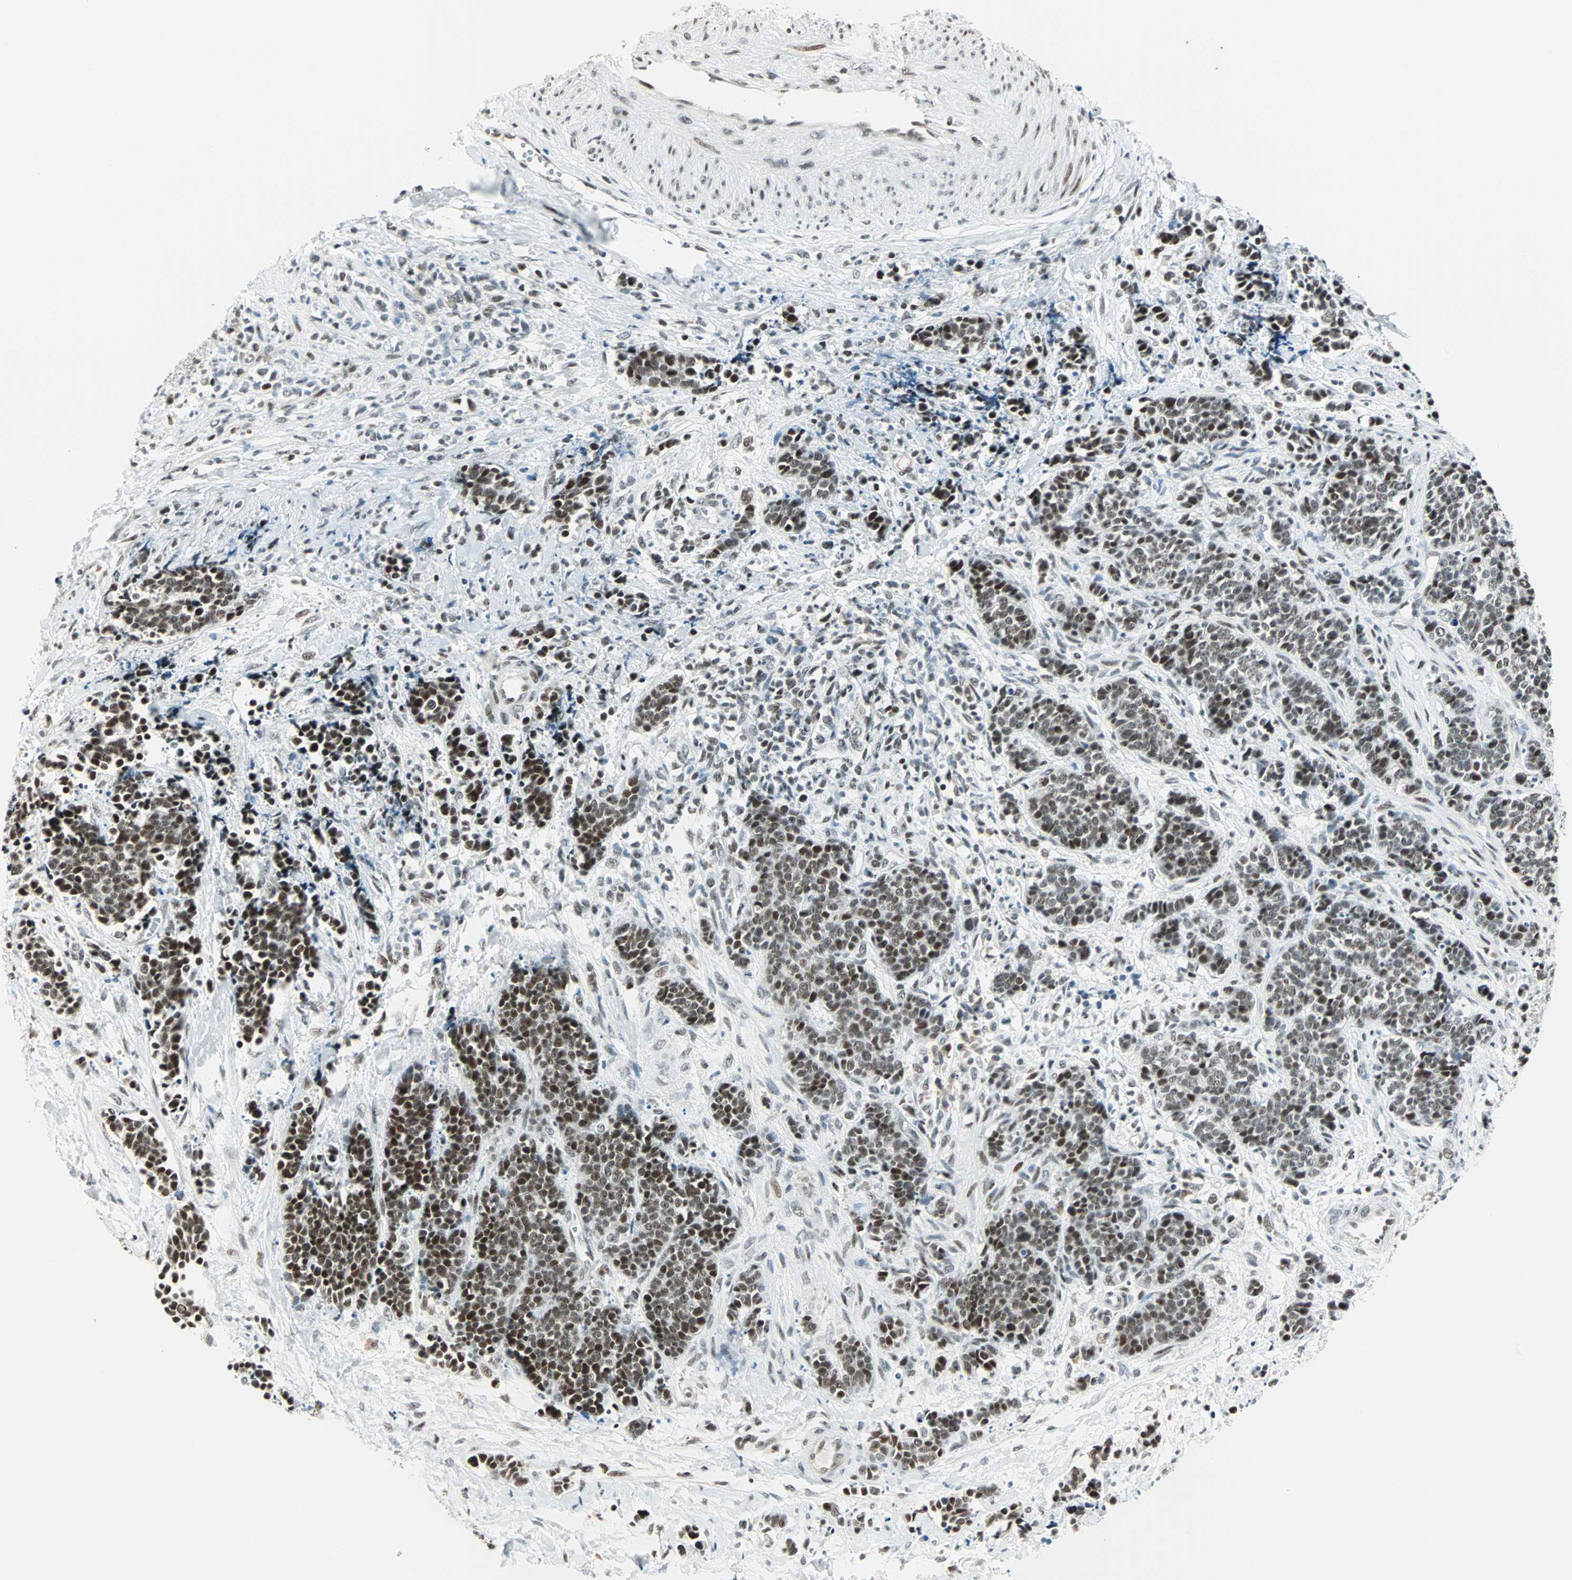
{"staining": {"intensity": "moderate", "quantity": ">75%", "location": "nuclear"}, "tissue": "cervical cancer", "cell_type": "Tumor cells", "image_type": "cancer", "snomed": [{"axis": "morphology", "description": "Squamous cell carcinoma, NOS"}, {"axis": "topography", "description": "Cervix"}], "caption": "Approximately >75% of tumor cells in human squamous cell carcinoma (cervical) exhibit moderate nuclear protein staining as visualized by brown immunohistochemical staining.", "gene": "SIN3A", "patient": {"sex": "female", "age": 35}}